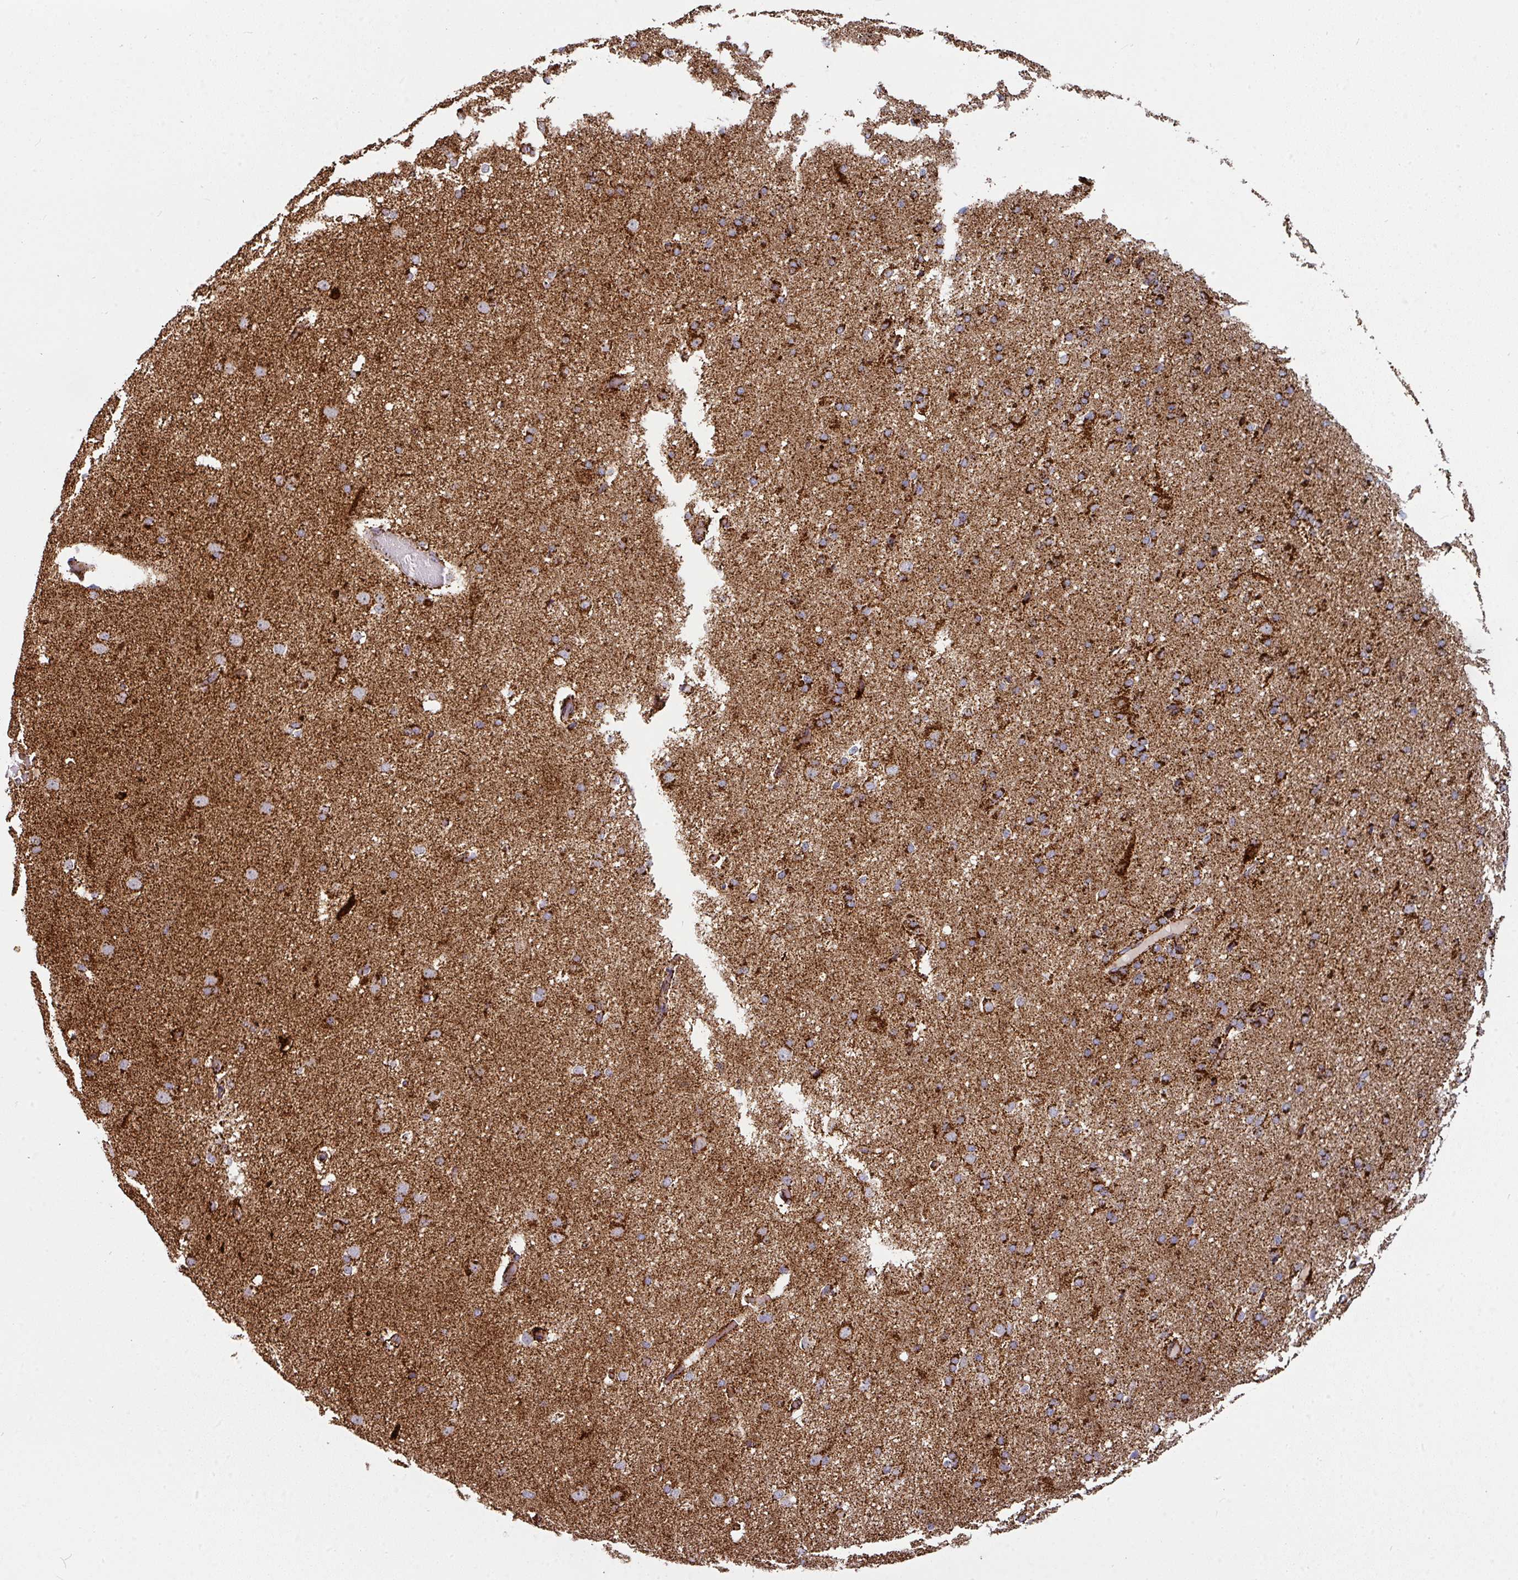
{"staining": {"intensity": "moderate", "quantity": ">75%", "location": "cytoplasmic/membranous"}, "tissue": "cerebral cortex", "cell_type": "Endothelial cells", "image_type": "normal", "snomed": [{"axis": "morphology", "description": "Normal tissue, NOS"}, {"axis": "morphology", "description": "Inflammation, NOS"}, {"axis": "topography", "description": "Cerebral cortex"}], "caption": "Protein staining exhibits moderate cytoplasmic/membranous positivity in about >75% of endothelial cells in unremarkable cerebral cortex.", "gene": "TRAP1", "patient": {"sex": "male", "age": 6}}